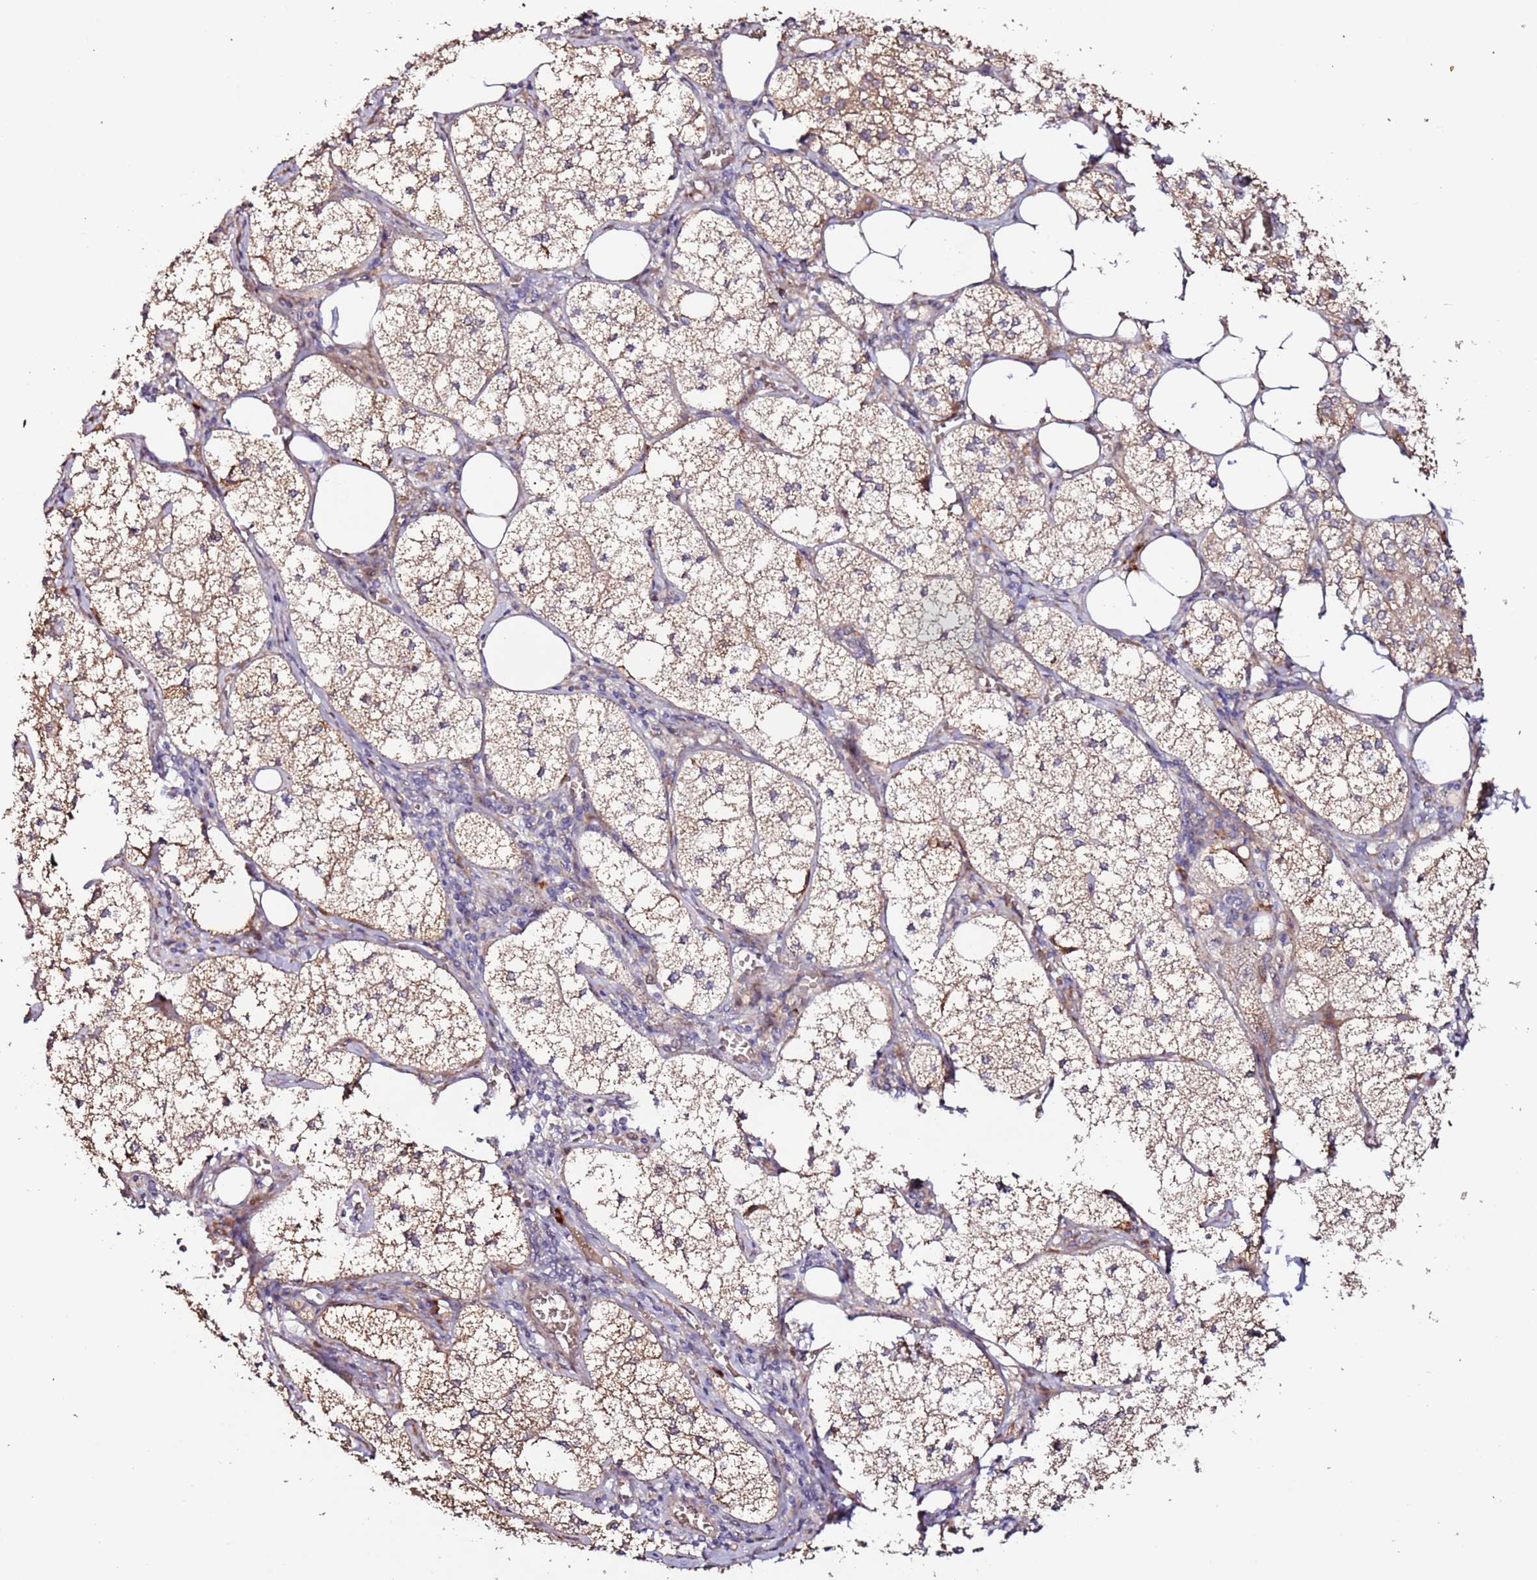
{"staining": {"intensity": "strong", "quantity": "25%-75%", "location": "cytoplasmic/membranous"}, "tissue": "adrenal gland", "cell_type": "Glandular cells", "image_type": "normal", "snomed": [{"axis": "morphology", "description": "Normal tissue, NOS"}, {"axis": "topography", "description": "Adrenal gland"}], "caption": "IHC photomicrograph of normal human adrenal gland stained for a protein (brown), which displays high levels of strong cytoplasmic/membranous expression in approximately 25%-75% of glandular cells.", "gene": "HSD17B7", "patient": {"sex": "female", "age": 61}}